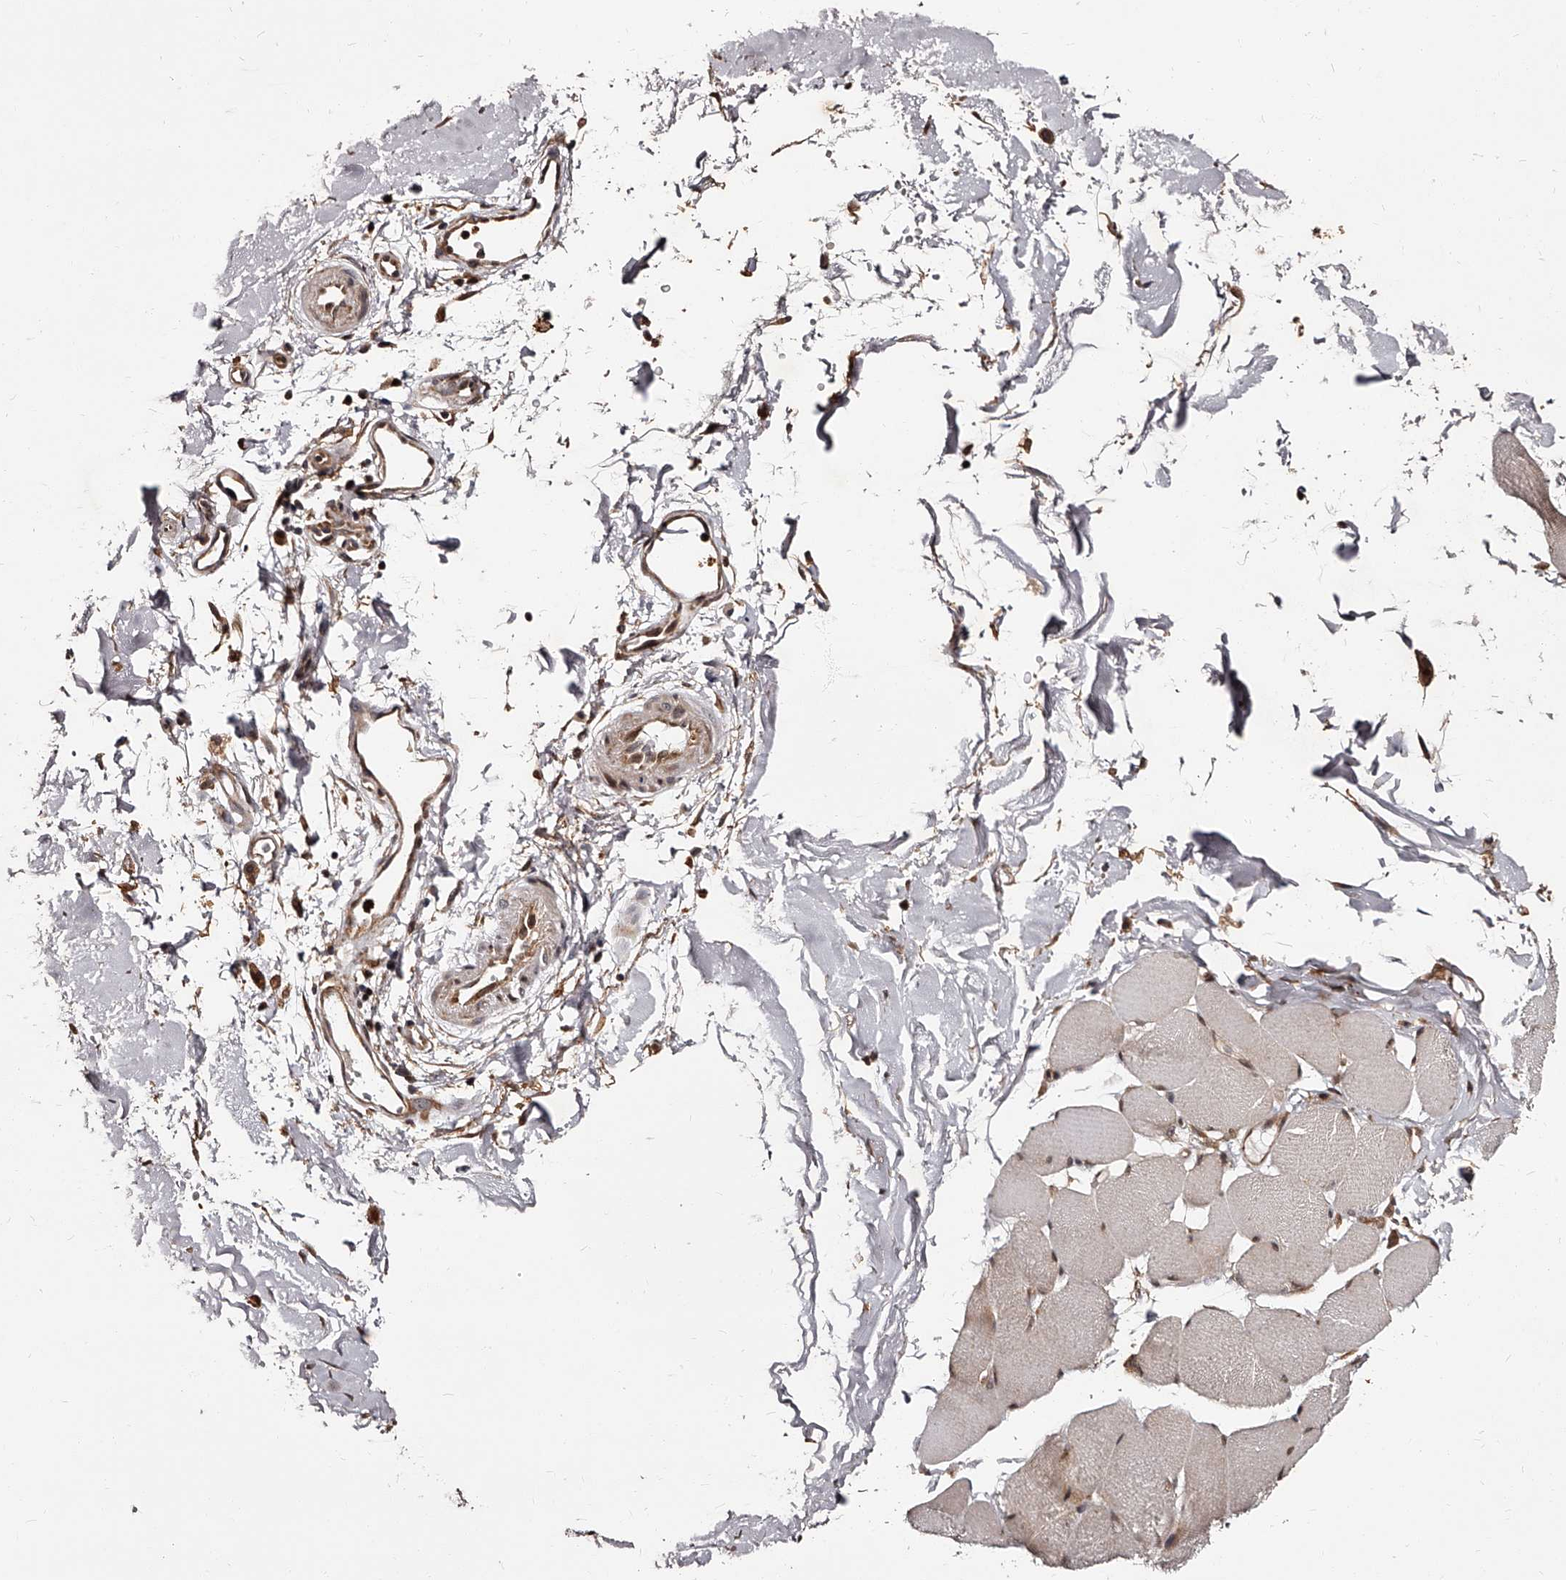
{"staining": {"intensity": "weak", "quantity": "25%-75%", "location": "cytoplasmic/membranous"}, "tissue": "skeletal muscle", "cell_type": "Myocytes", "image_type": "normal", "snomed": [{"axis": "morphology", "description": "Normal tissue, NOS"}, {"axis": "topography", "description": "Skin"}, {"axis": "topography", "description": "Skeletal muscle"}], "caption": "Immunohistochemical staining of normal skeletal muscle exhibits 25%-75% levels of weak cytoplasmic/membranous protein positivity in about 25%-75% of myocytes.", "gene": "RSC1A1", "patient": {"sex": "male", "age": 83}}